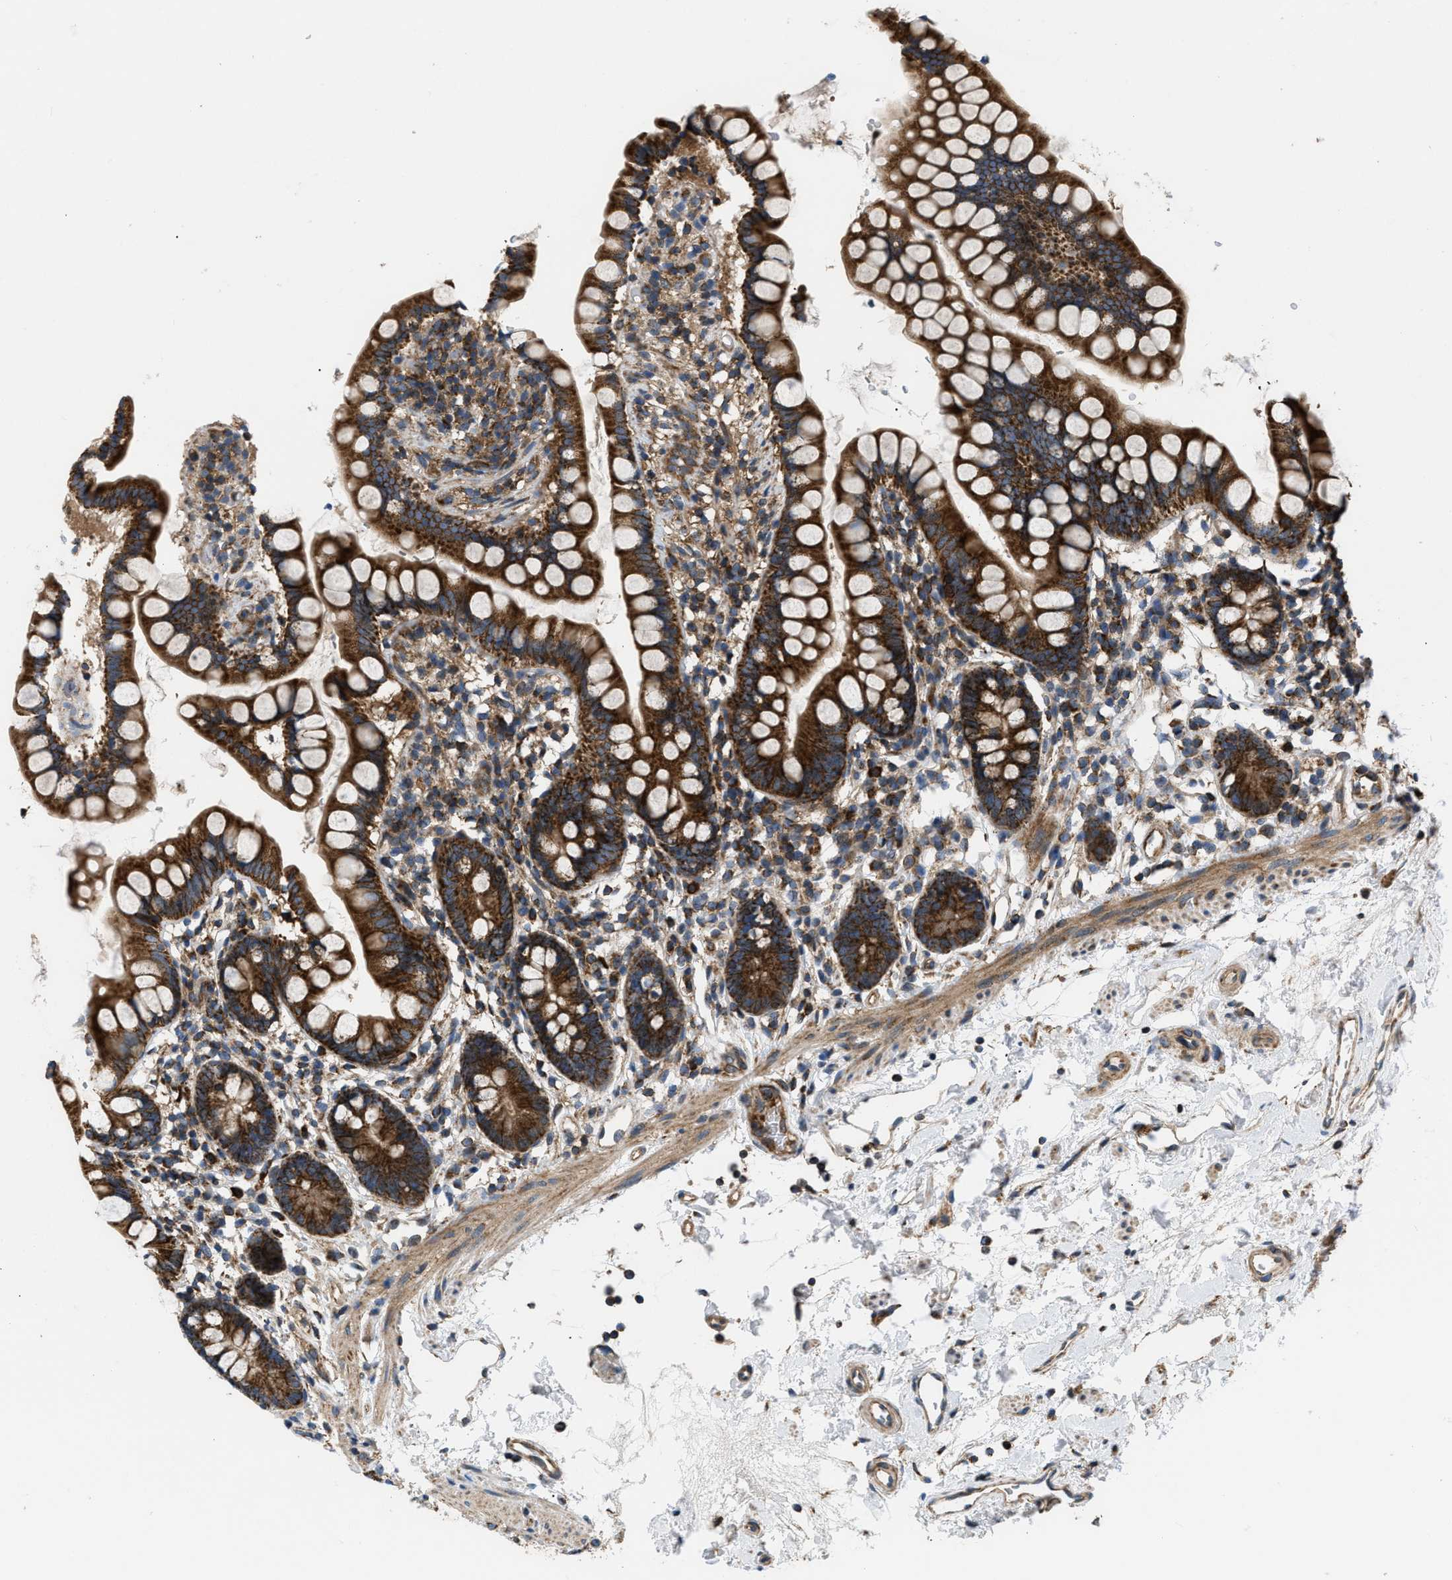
{"staining": {"intensity": "strong", "quantity": ">75%", "location": "cytoplasmic/membranous"}, "tissue": "small intestine", "cell_type": "Glandular cells", "image_type": "normal", "snomed": [{"axis": "morphology", "description": "Normal tissue, NOS"}, {"axis": "topography", "description": "Small intestine"}], "caption": "A micrograph of small intestine stained for a protein shows strong cytoplasmic/membranous brown staining in glandular cells.", "gene": "OPTN", "patient": {"sex": "female", "age": 84}}